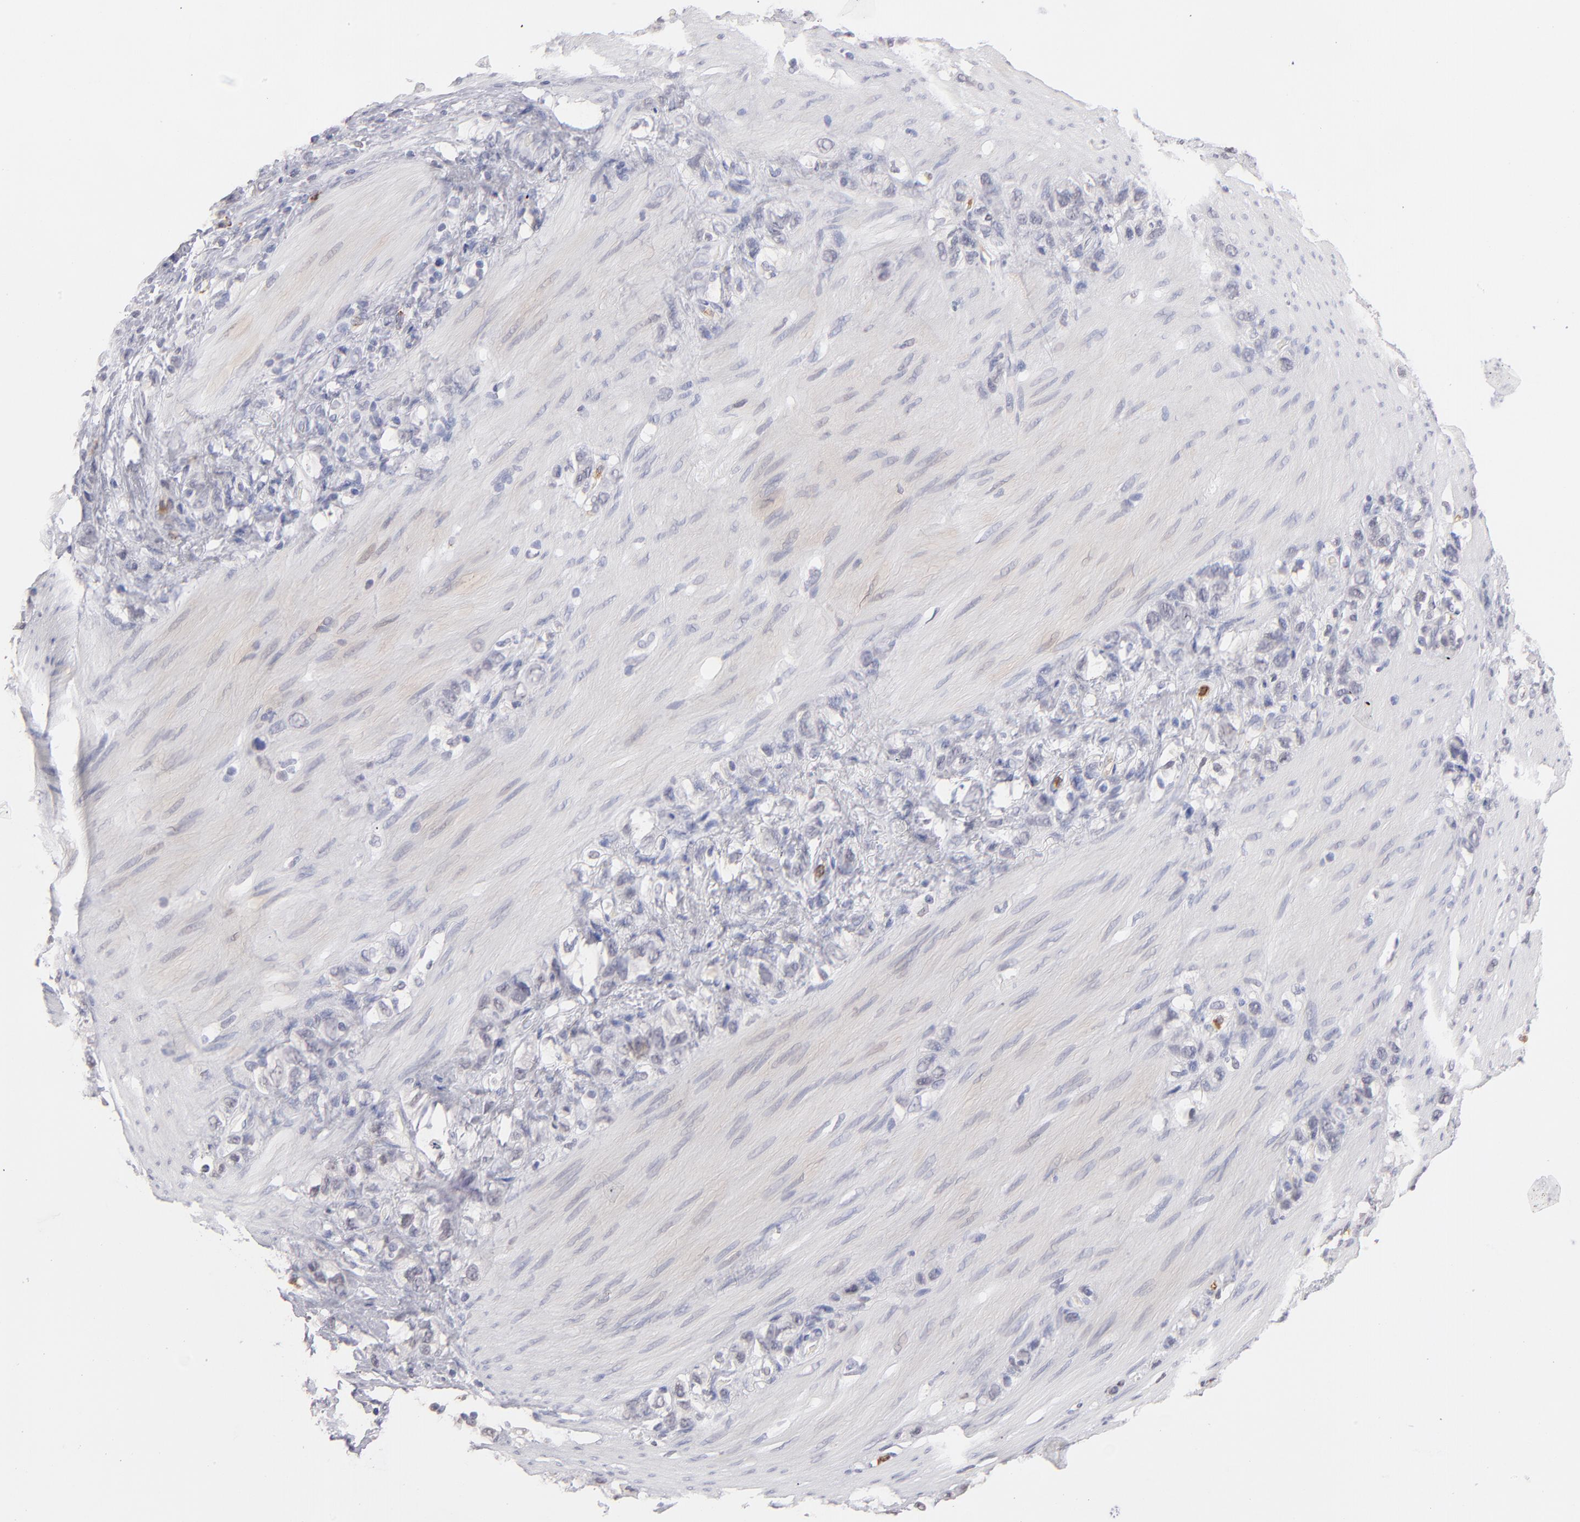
{"staining": {"intensity": "negative", "quantity": "none", "location": "none"}, "tissue": "stomach cancer", "cell_type": "Tumor cells", "image_type": "cancer", "snomed": [{"axis": "morphology", "description": "Normal tissue, NOS"}, {"axis": "morphology", "description": "Adenocarcinoma, NOS"}, {"axis": "morphology", "description": "Adenocarcinoma, High grade"}, {"axis": "topography", "description": "Stomach, upper"}, {"axis": "topography", "description": "Stomach"}], "caption": "This is an immunohistochemistry (IHC) image of human stomach cancer. There is no positivity in tumor cells.", "gene": "MGAM", "patient": {"sex": "female", "age": 65}}